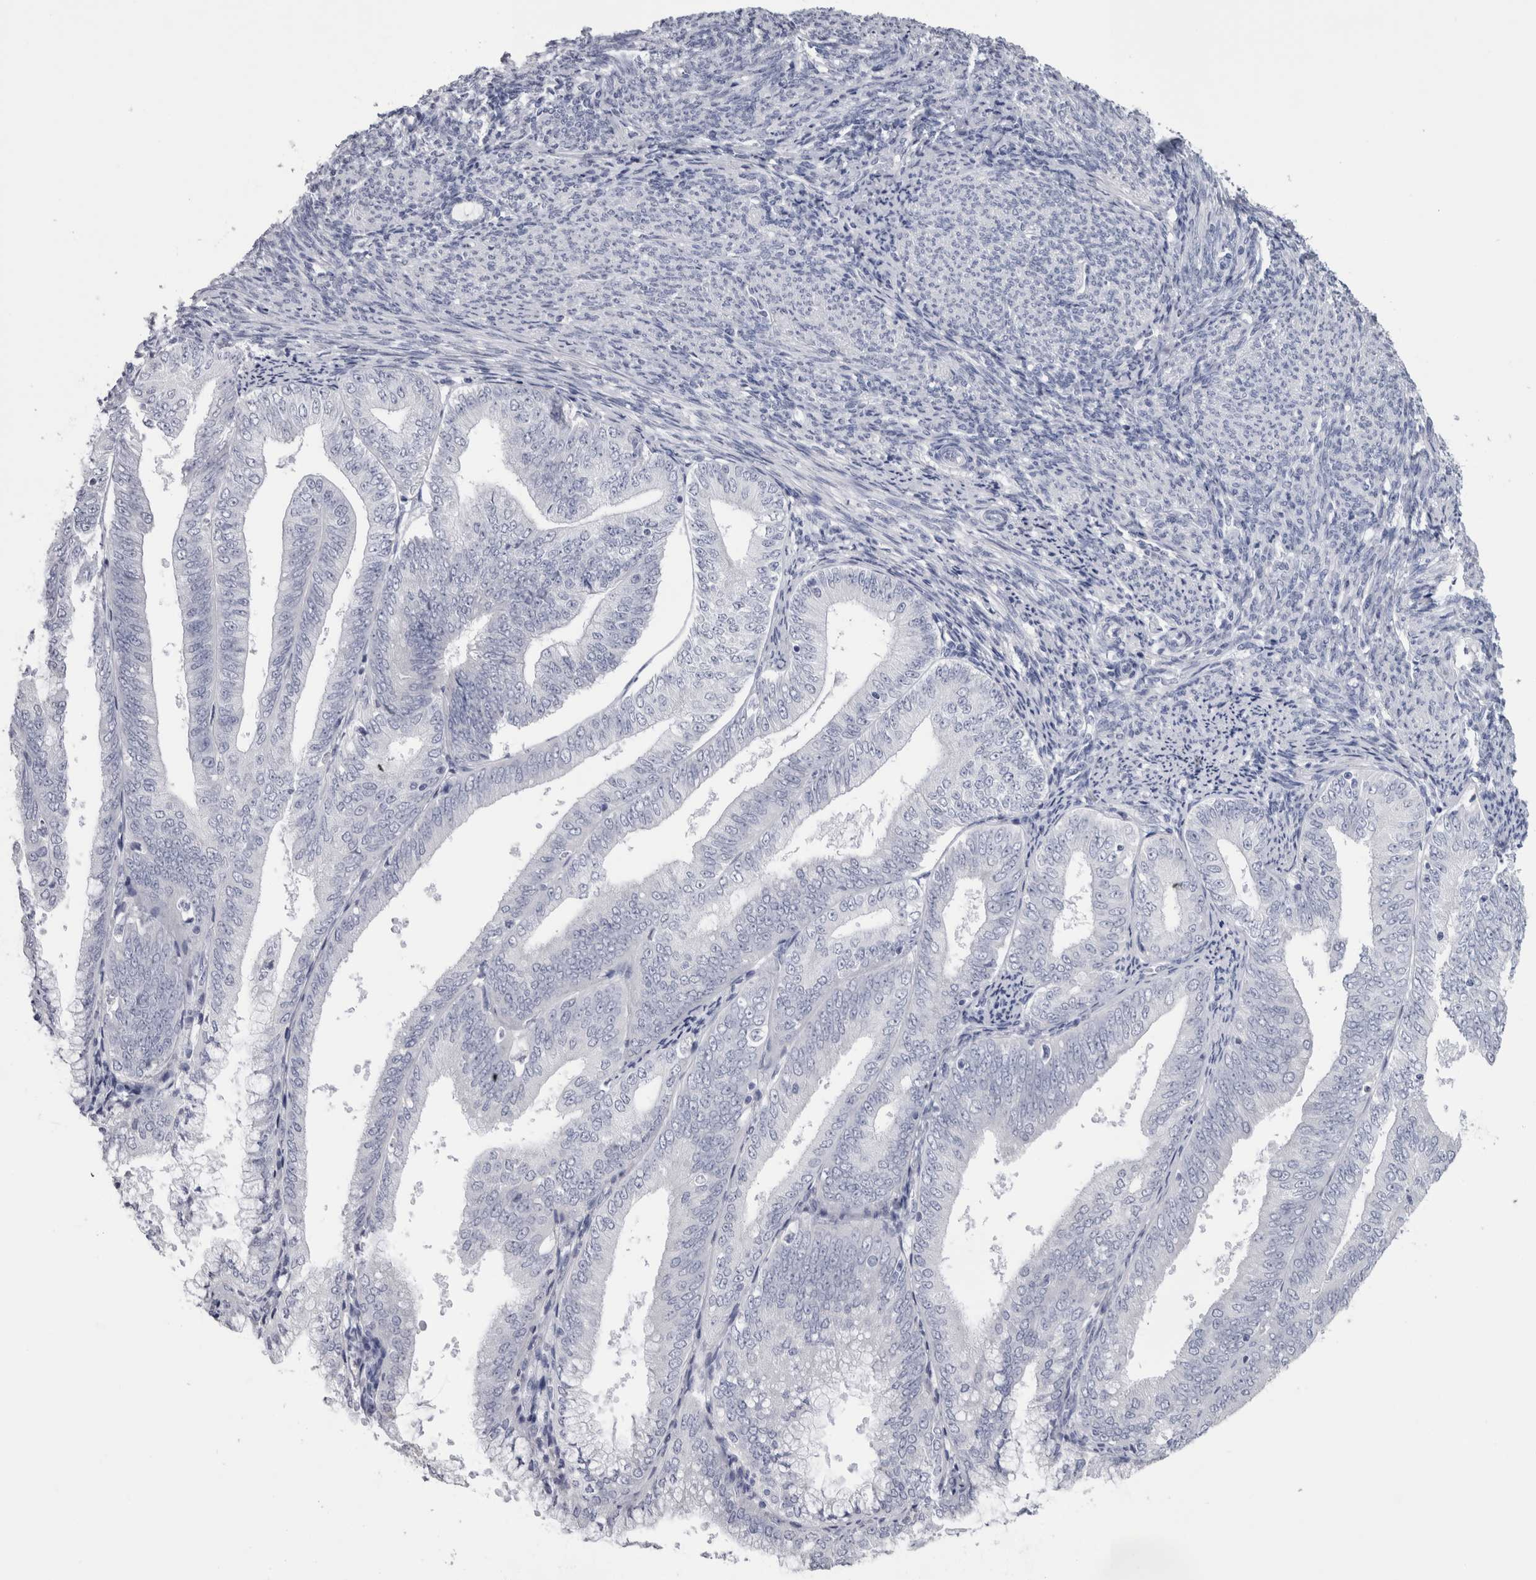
{"staining": {"intensity": "negative", "quantity": "none", "location": "none"}, "tissue": "endometrial cancer", "cell_type": "Tumor cells", "image_type": "cancer", "snomed": [{"axis": "morphology", "description": "Adenocarcinoma, NOS"}, {"axis": "topography", "description": "Endometrium"}], "caption": "The photomicrograph displays no staining of tumor cells in adenocarcinoma (endometrial). (Immunohistochemistry (ihc), brightfield microscopy, high magnification).", "gene": "PTH", "patient": {"sex": "female", "age": 63}}